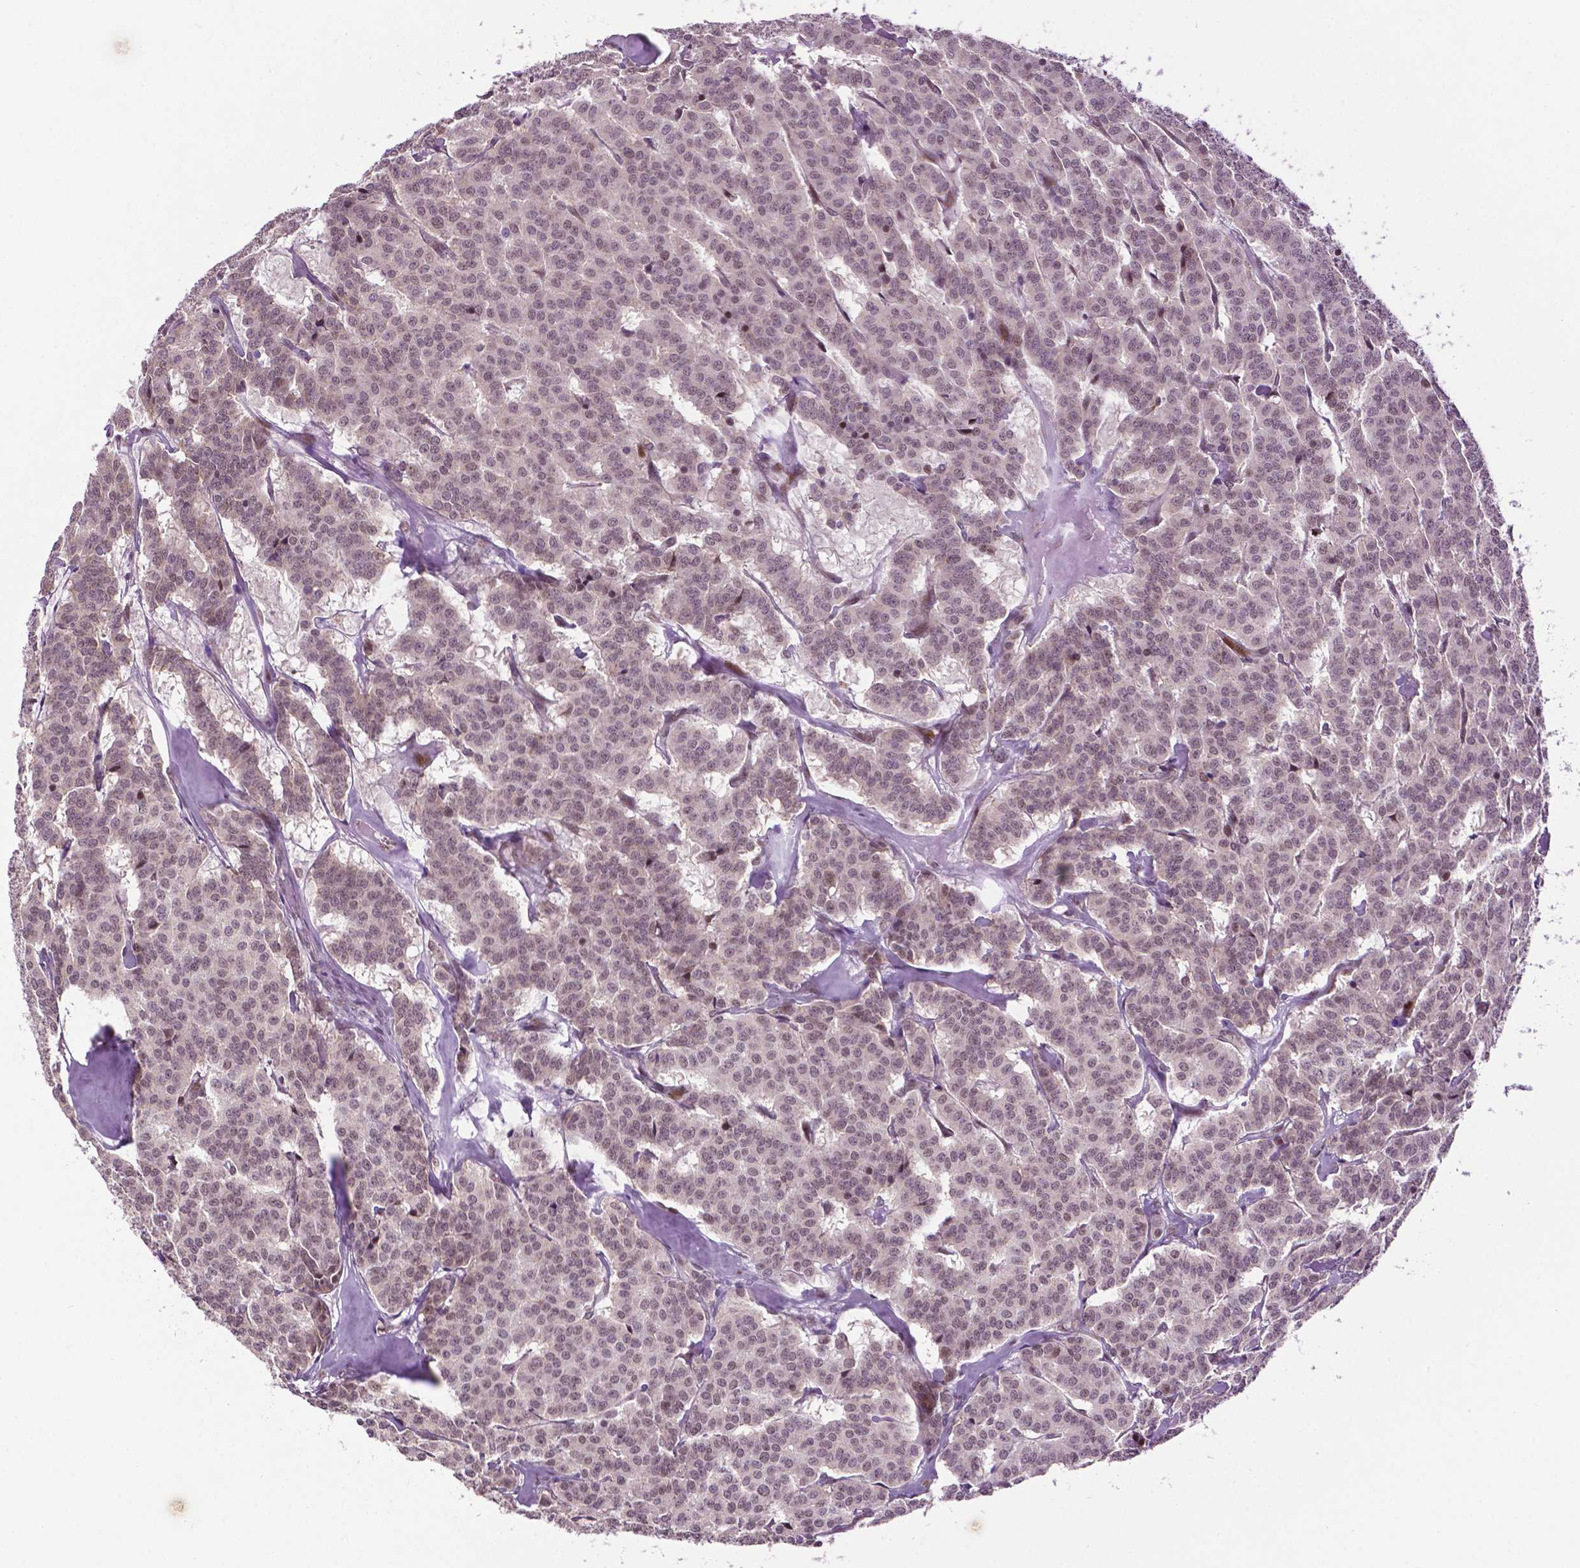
{"staining": {"intensity": "weak", "quantity": "25%-75%", "location": "nuclear"}, "tissue": "carcinoid", "cell_type": "Tumor cells", "image_type": "cancer", "snomed": [{"axis": "morphology", "description": "Normal tissue, NOS"}, {"axis": "morphology", "description": "Carcinoid, malignant, NOS"}, {"axis": "topography", "description": "Lung"}], "caption": "Carcinoid tissue displays weak nuclear expression in about 25%-75% of tumor cells, visualized by immunohistochemistry.", "gene": "ZNF41", "patient": {"sex": "female", "age": 46}}